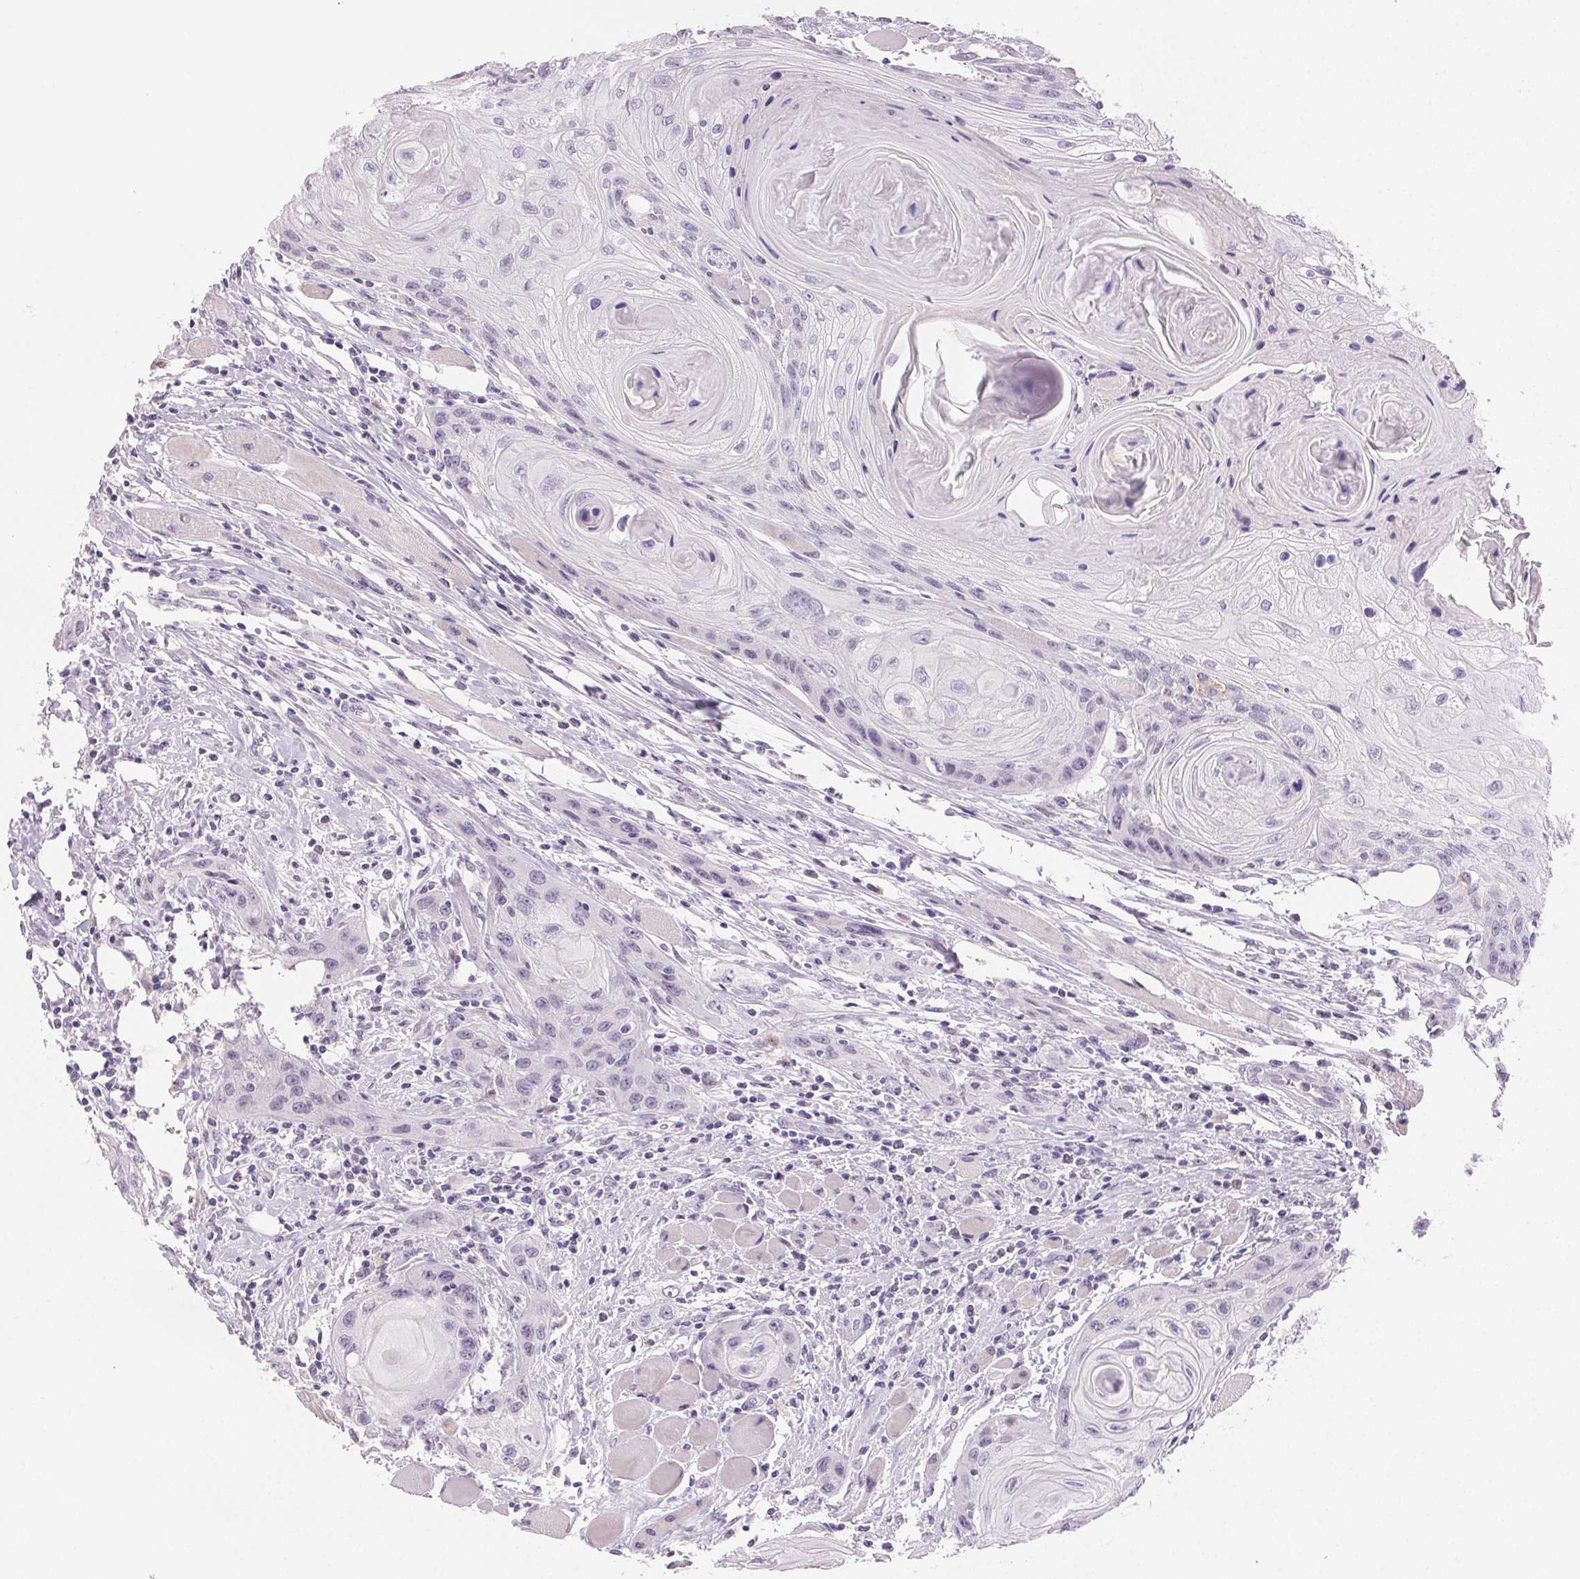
{"staining": {"intensity": "negative", "quantity": "none", "location": "none"}, "tissue": "head and neck cancer", "cell_type": "Tumor cells", "image_type": "cancer", "snomed": [{"axis": "morphology", "description": "Squamous cell carcinoma, NOS"}, {"axis": "topography", "description": "Oral tissue"}, {"axis": "topography", "description": "Head-Neck"}], "caption": "High magnification brightfield microscopy of head and neck squamous cell carcinoma stained with DAB (brown) and counterstained with hematoxylin (blue): tumor cells show no significant staining.", "gene": "BPIFB2", "patient": {"sex": "male", "age": 58}}